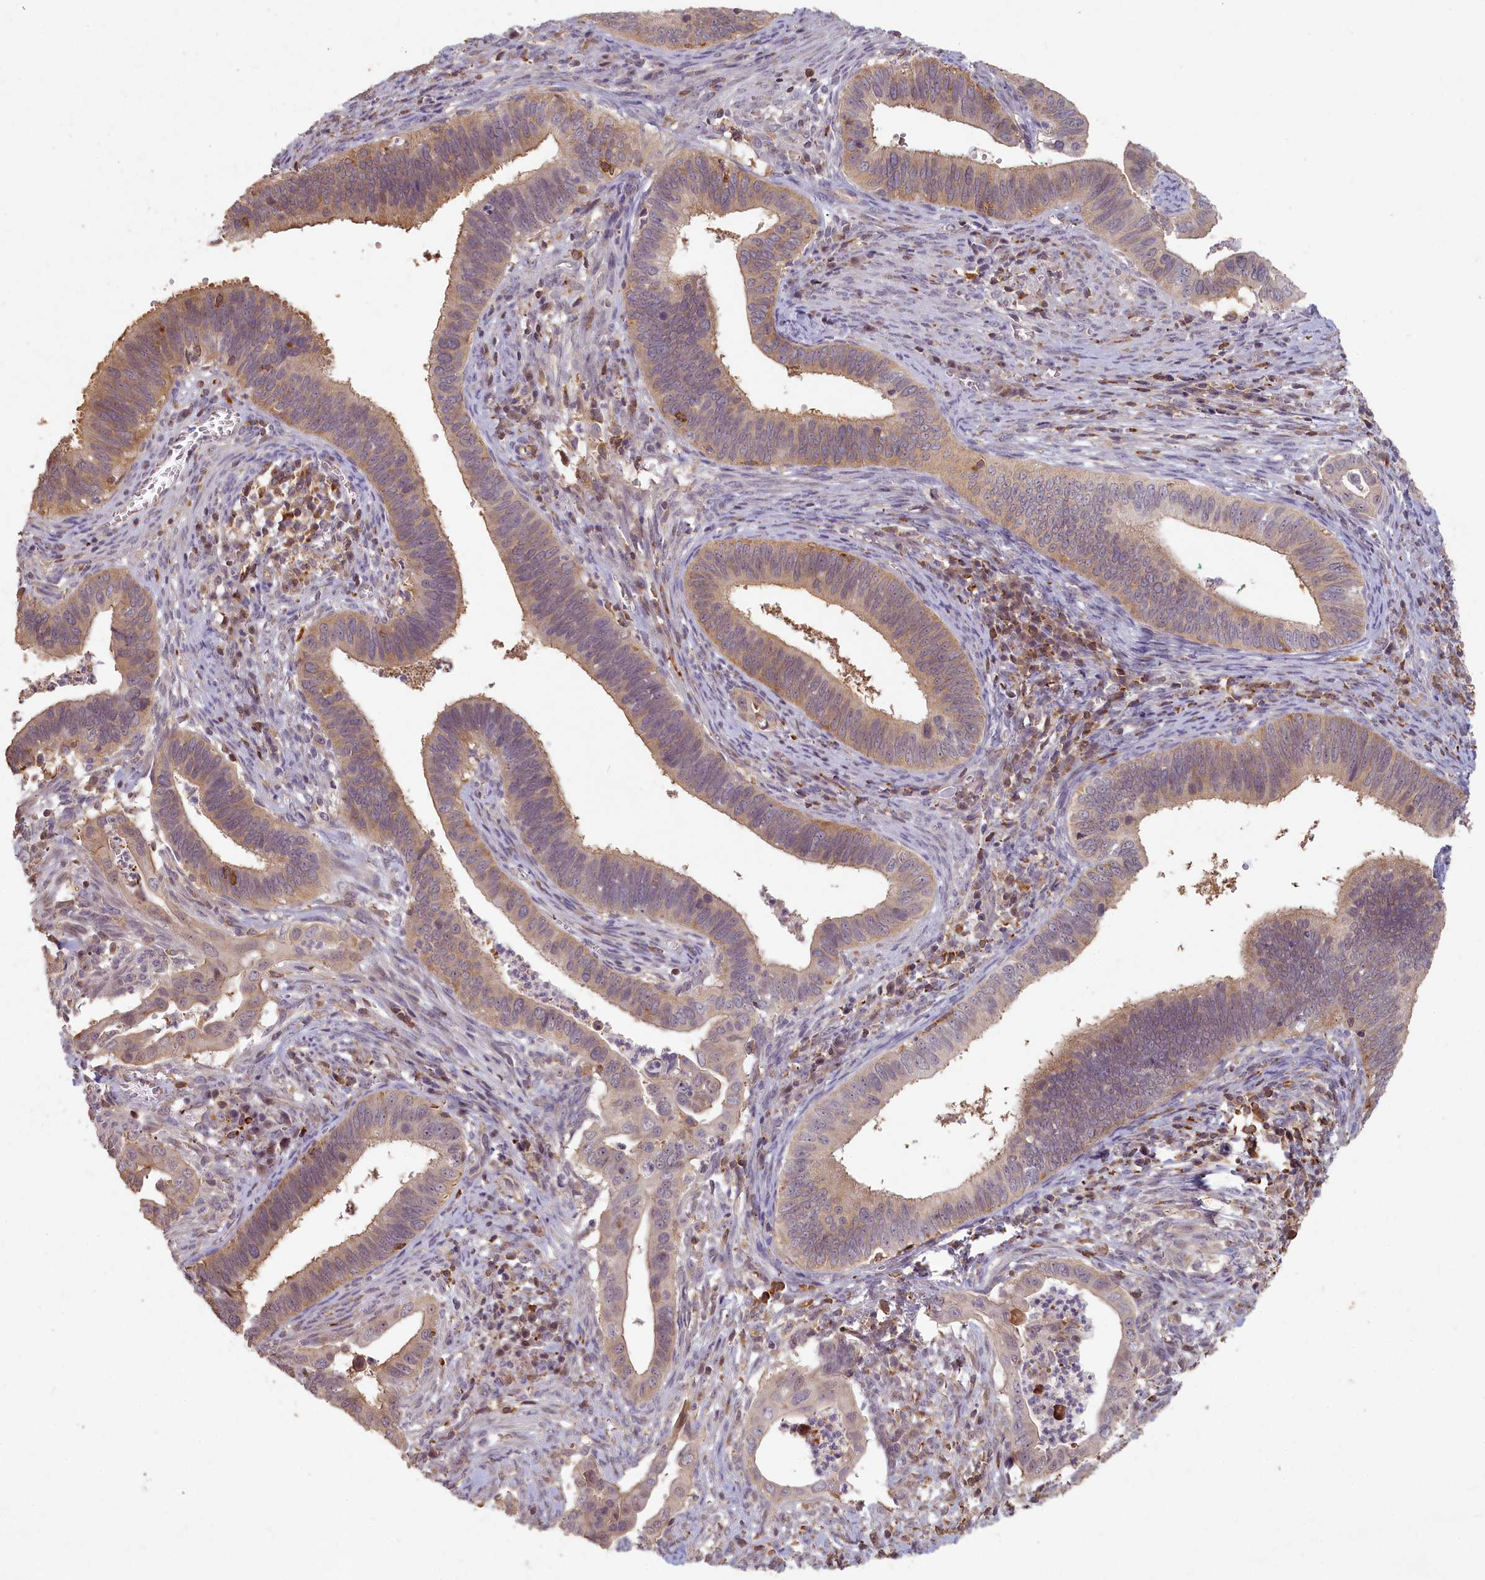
{"staining": {"intensity": "weak", "quantity": "25%-75%", "location": "cytoplasmic/membranous"}, "tissue": "cervical cancer", "cell_type": "Tumor cells", "image_type": "cancer", "snomed": [{"axis": "morphology", "description": "Adenocarcinoma, NOS"}, {"axis": "topography", "description": "Cervix"}], "caption": "Immunohistochemistry (IHC) staining of adenocarcinoma (cervical), which displays low levels of weak cytoplasmic/membranous positivity in approximately 25%-75% of tumor cells indicating weak cytoplasmic/membranous protein expression. The staining was performed using DAB (brown) for protein detection and nuclei were counterstained in hematoxylin (blue).", "gene": "MADD", "patient": {"sex": "female", "age": 42}}